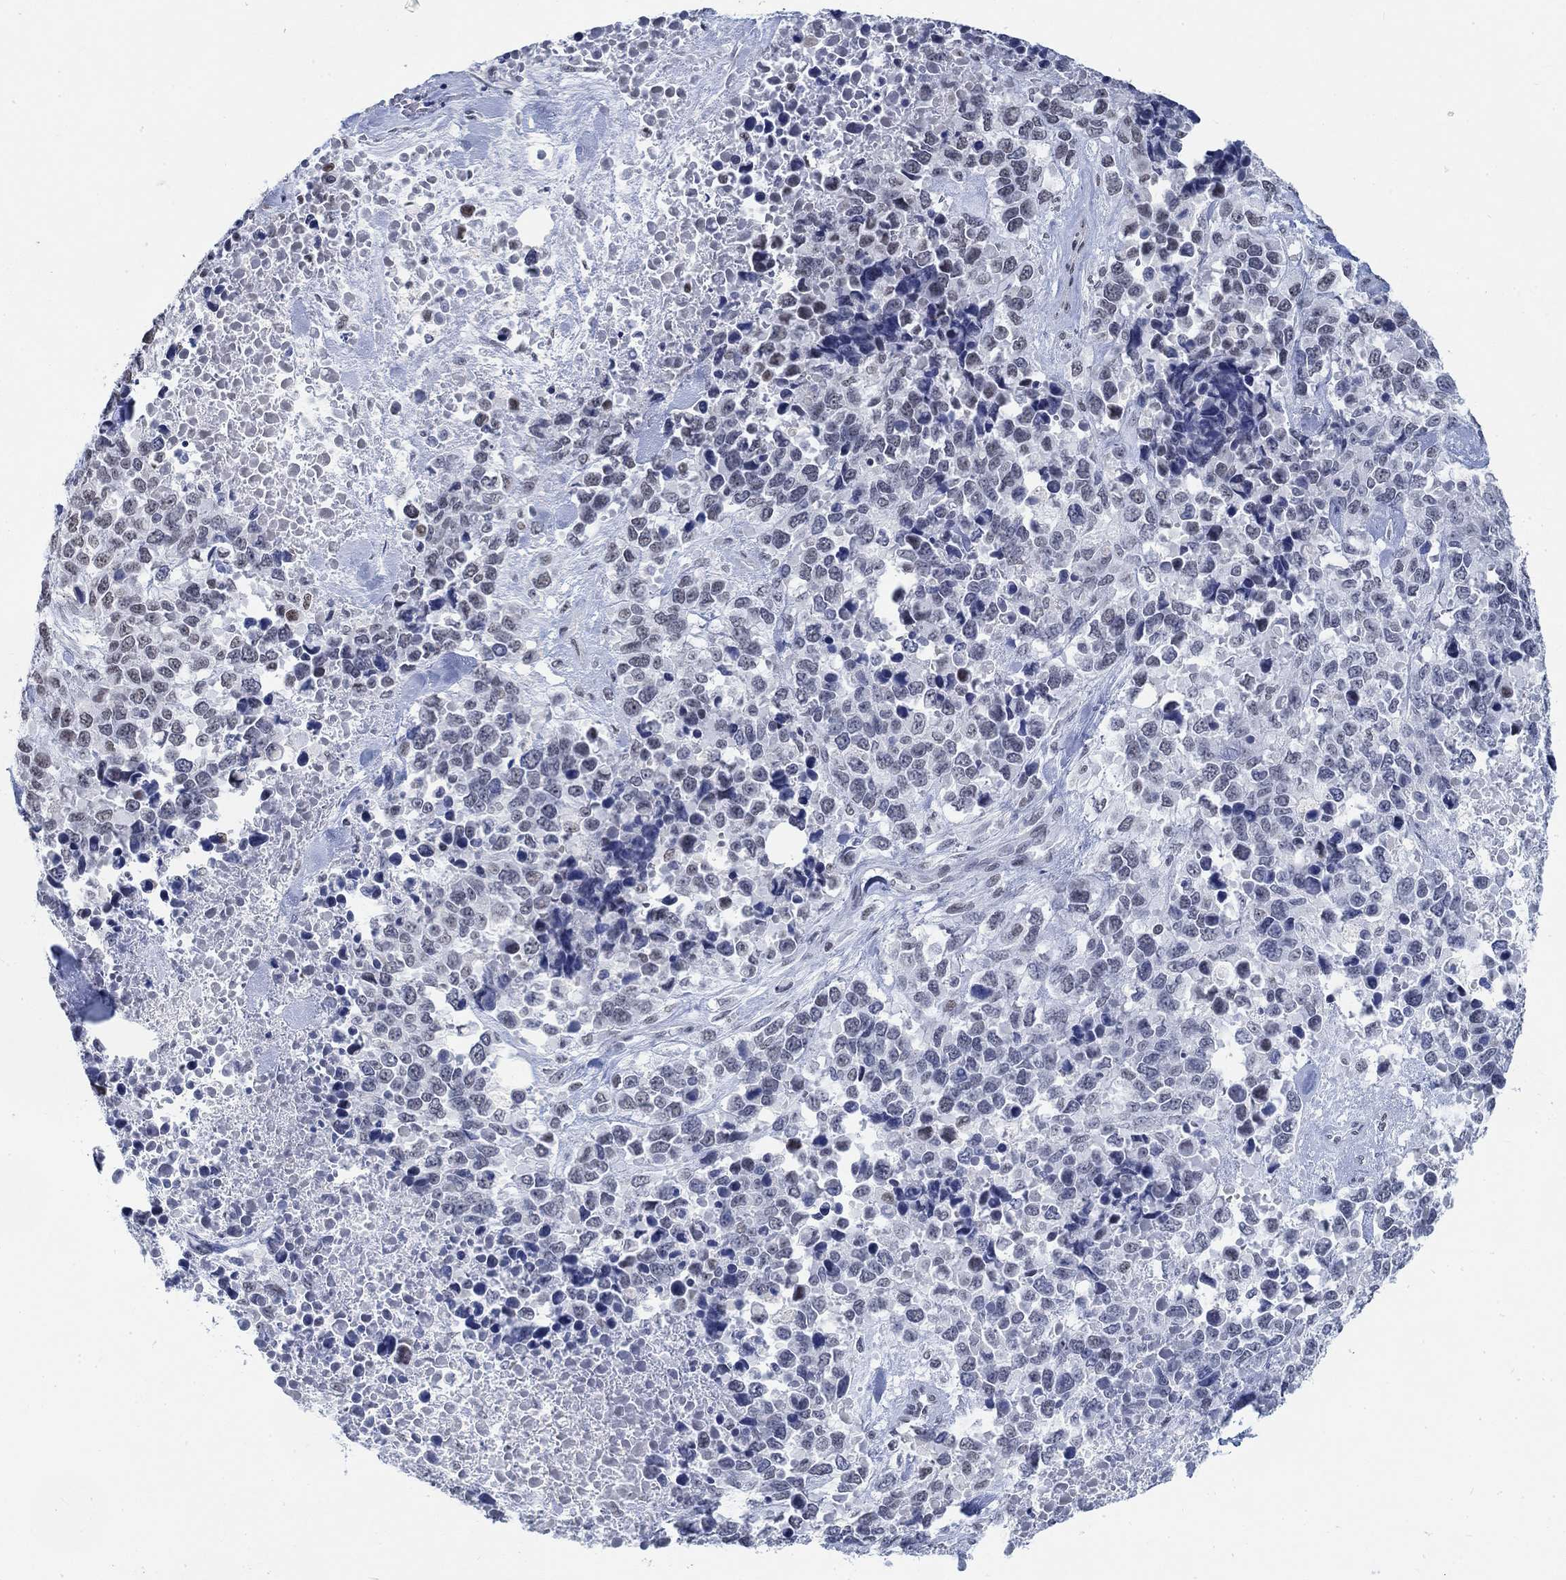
{"staining": {"intensity": "negative", "quantity": "none", "location": "none"}, "tissue": "melanoma", "cell_type": "Tumor cells", "image_type": "cancer", "snomed": [{"axis": "morphology", "description": "Malignant melanoma, Metastatic site"}, {"axis": "topography", "description": "Skin"}], "caption": "A high-resolution micrograph shows immunohistochemistry (IHC) staining of malignant melanoma (metastatic site), which shows no significant staining in tumor cells.", "gene": "KCNH8", "patient": {"sex": "male", "age": 84}}